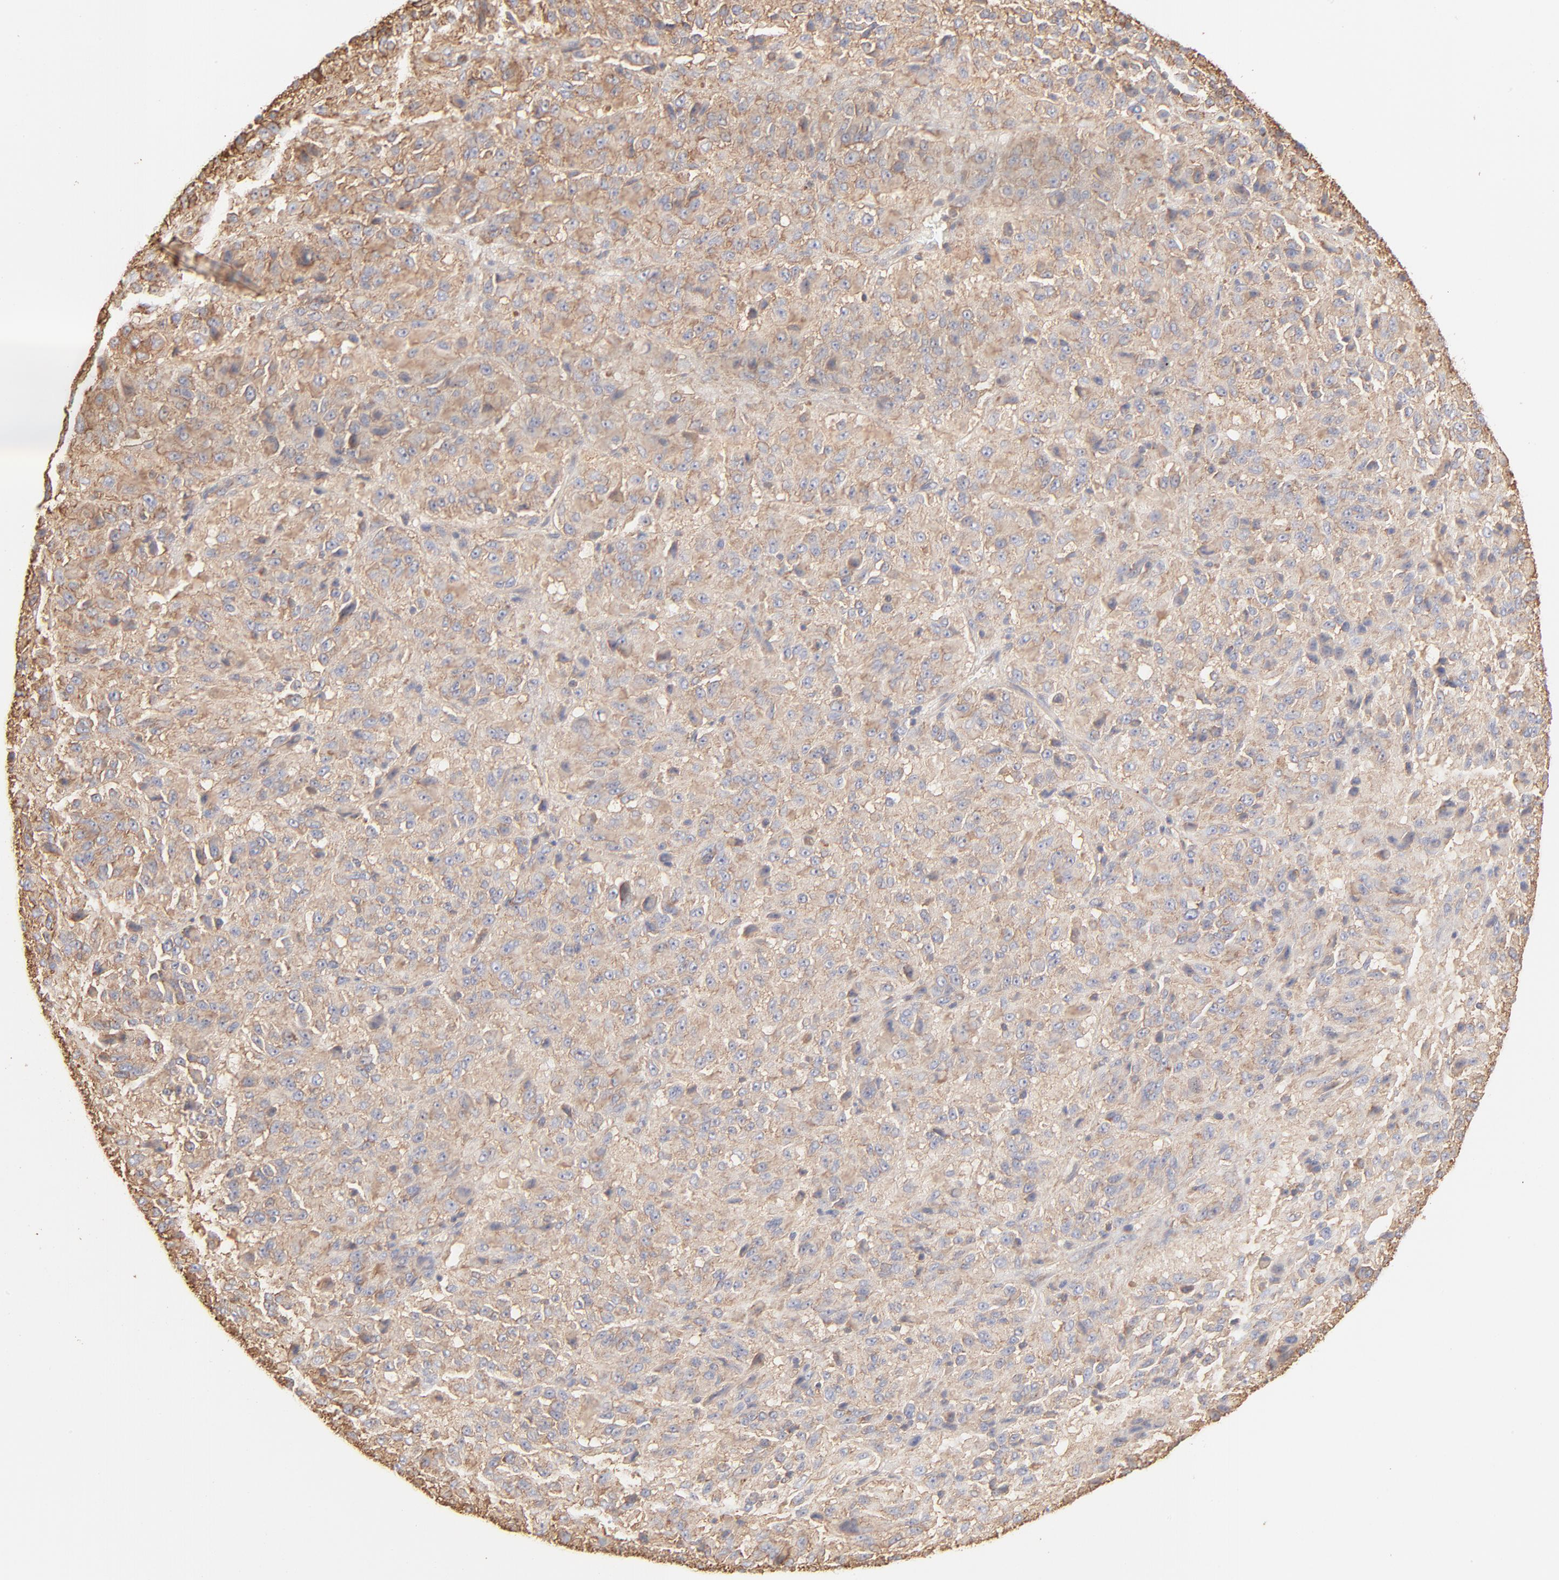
{"staining": {"intensity": "moderate", "quantity": ">75%", "location": "cytoplasmic/membranous"}, "tissue": "melanoma", "cell_type": "Tumor cells", "image_type": "cancer", "snomed": [{"axis": "morphology", "description": "Malignant melanoma, Metastatic site"}, {"axis": "topography", "description": "Lung"}], "caption": "This is a micrograph of immunohistochemistry staining of malignant melanoma (metastatic site), which shows moderate staining in the cytoplasmic/membranous of tumor cells.", "gene": "CLTB", "patient": {"sex": "male", "age": 64}}